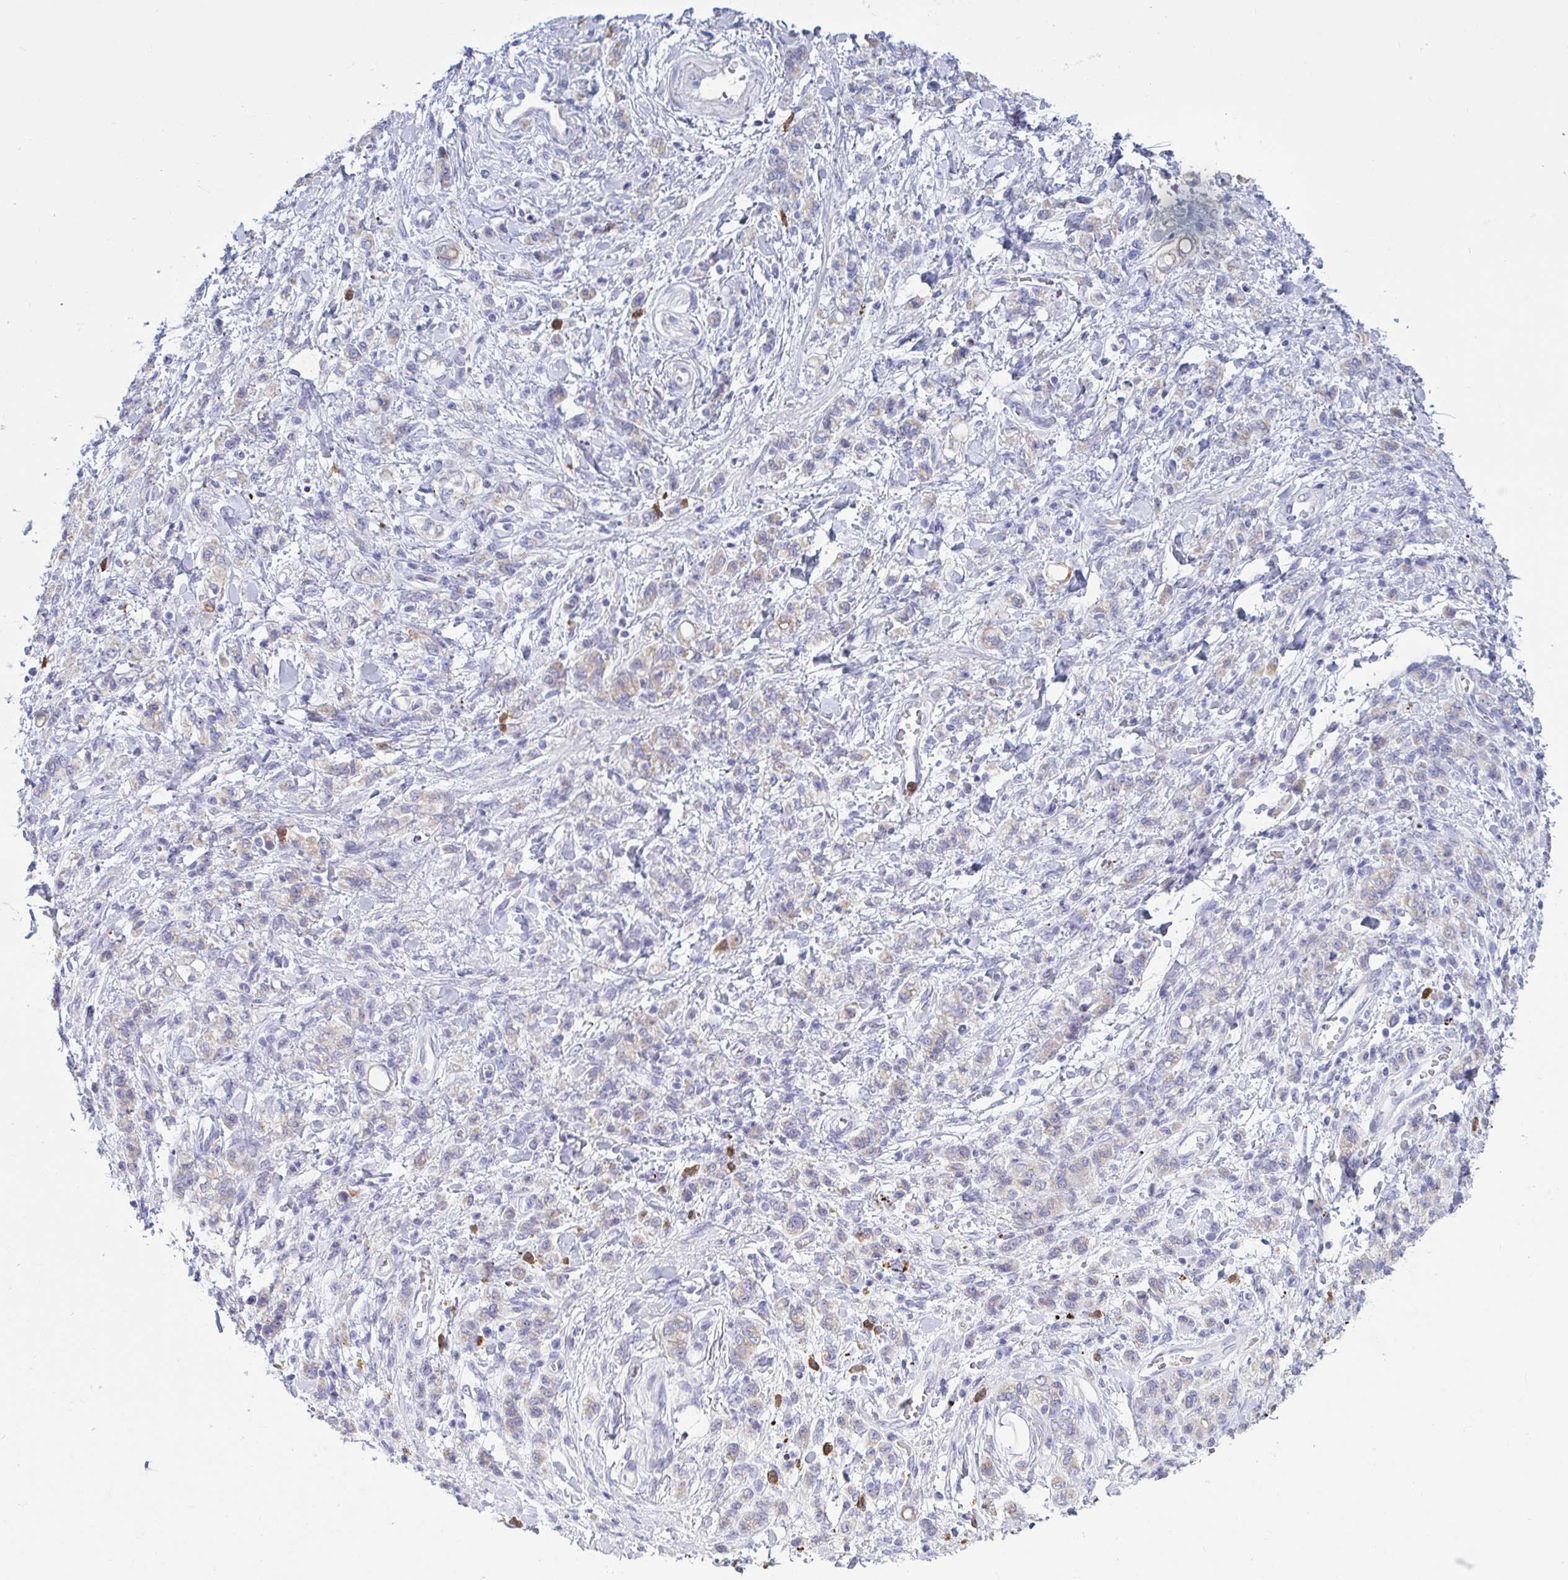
{"staining": {"intensity": "negative", "quantity": "none", "location": "none"}, "tissue": "stomach cancer", "cell_type": "Tumor cells", "image_type": "cancer", "snomed": [{"axis": "morphology", "description": "Adenocarcinoma, NOS"}, {"axis": "topography", "description": "Stomach"}], "caption": "Stomach adenocarcinoma was stained to show a protein in brown. There is no significant expression in tumor cells.", "gene": "TAS2R38", "patient": {"sex": "male", "age": 77}}